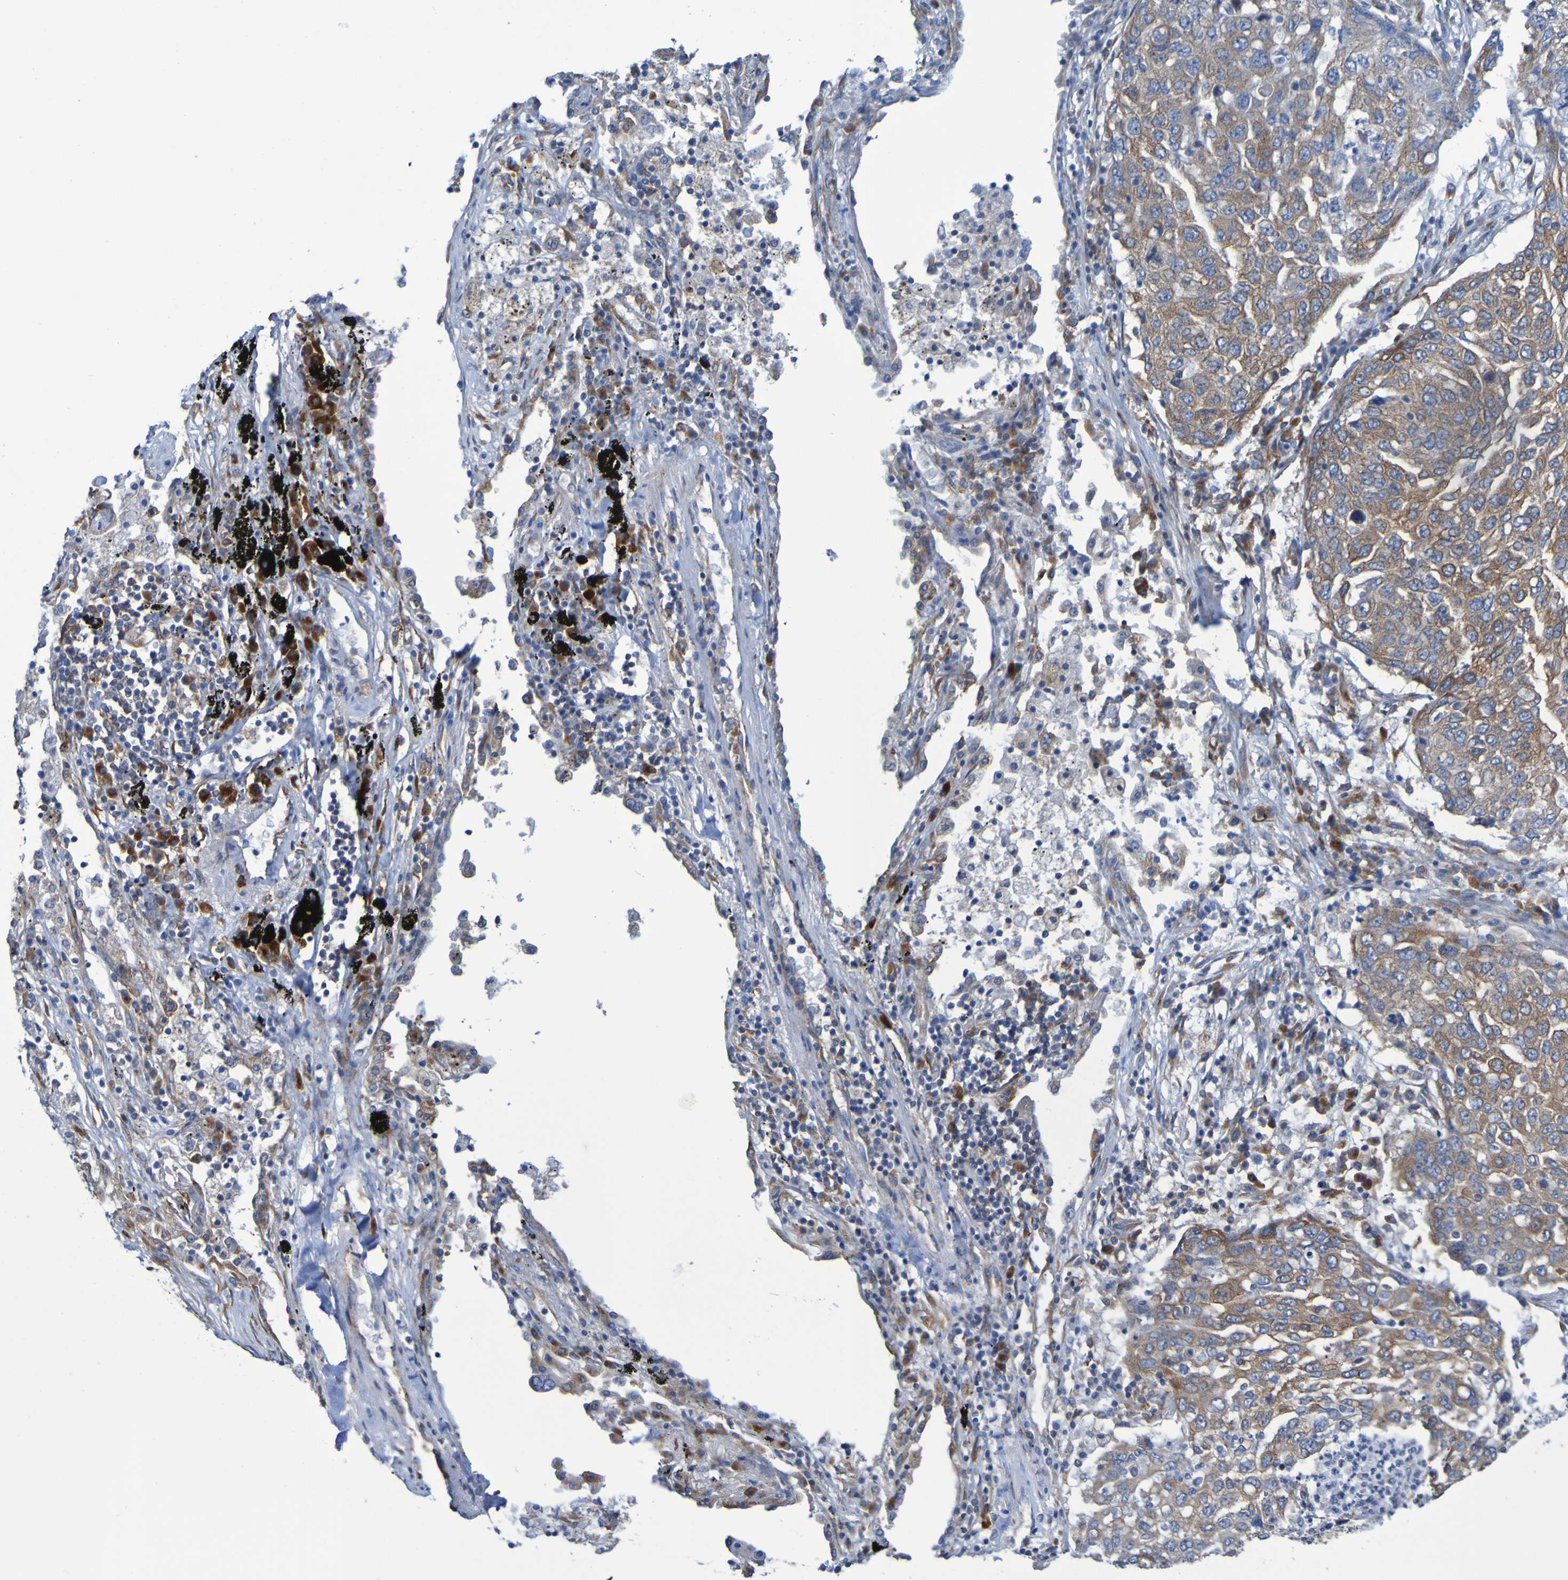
{"staining": {"intensity": "weak", "quantity": ">75%", "location": "cytoplasmic/membranous"}, "tissue": "lung cancer", "cell_type": "Tumor cells", "image_type": "cancer", "snomed": [{"axis": "morphology", "description": "Squamous cell carcinoma, NOS"}, {"axis": "topography", "description": "Lung"}], "caption": "Squamous cell carcinoma (lung) was stained to show a protein in brown. There is low levels of weak cytoplasmic/membranous positivity in about >75% of tumor cells.", "gene": "FKBP3", "patient": {"sex": "female", "age": 63}}